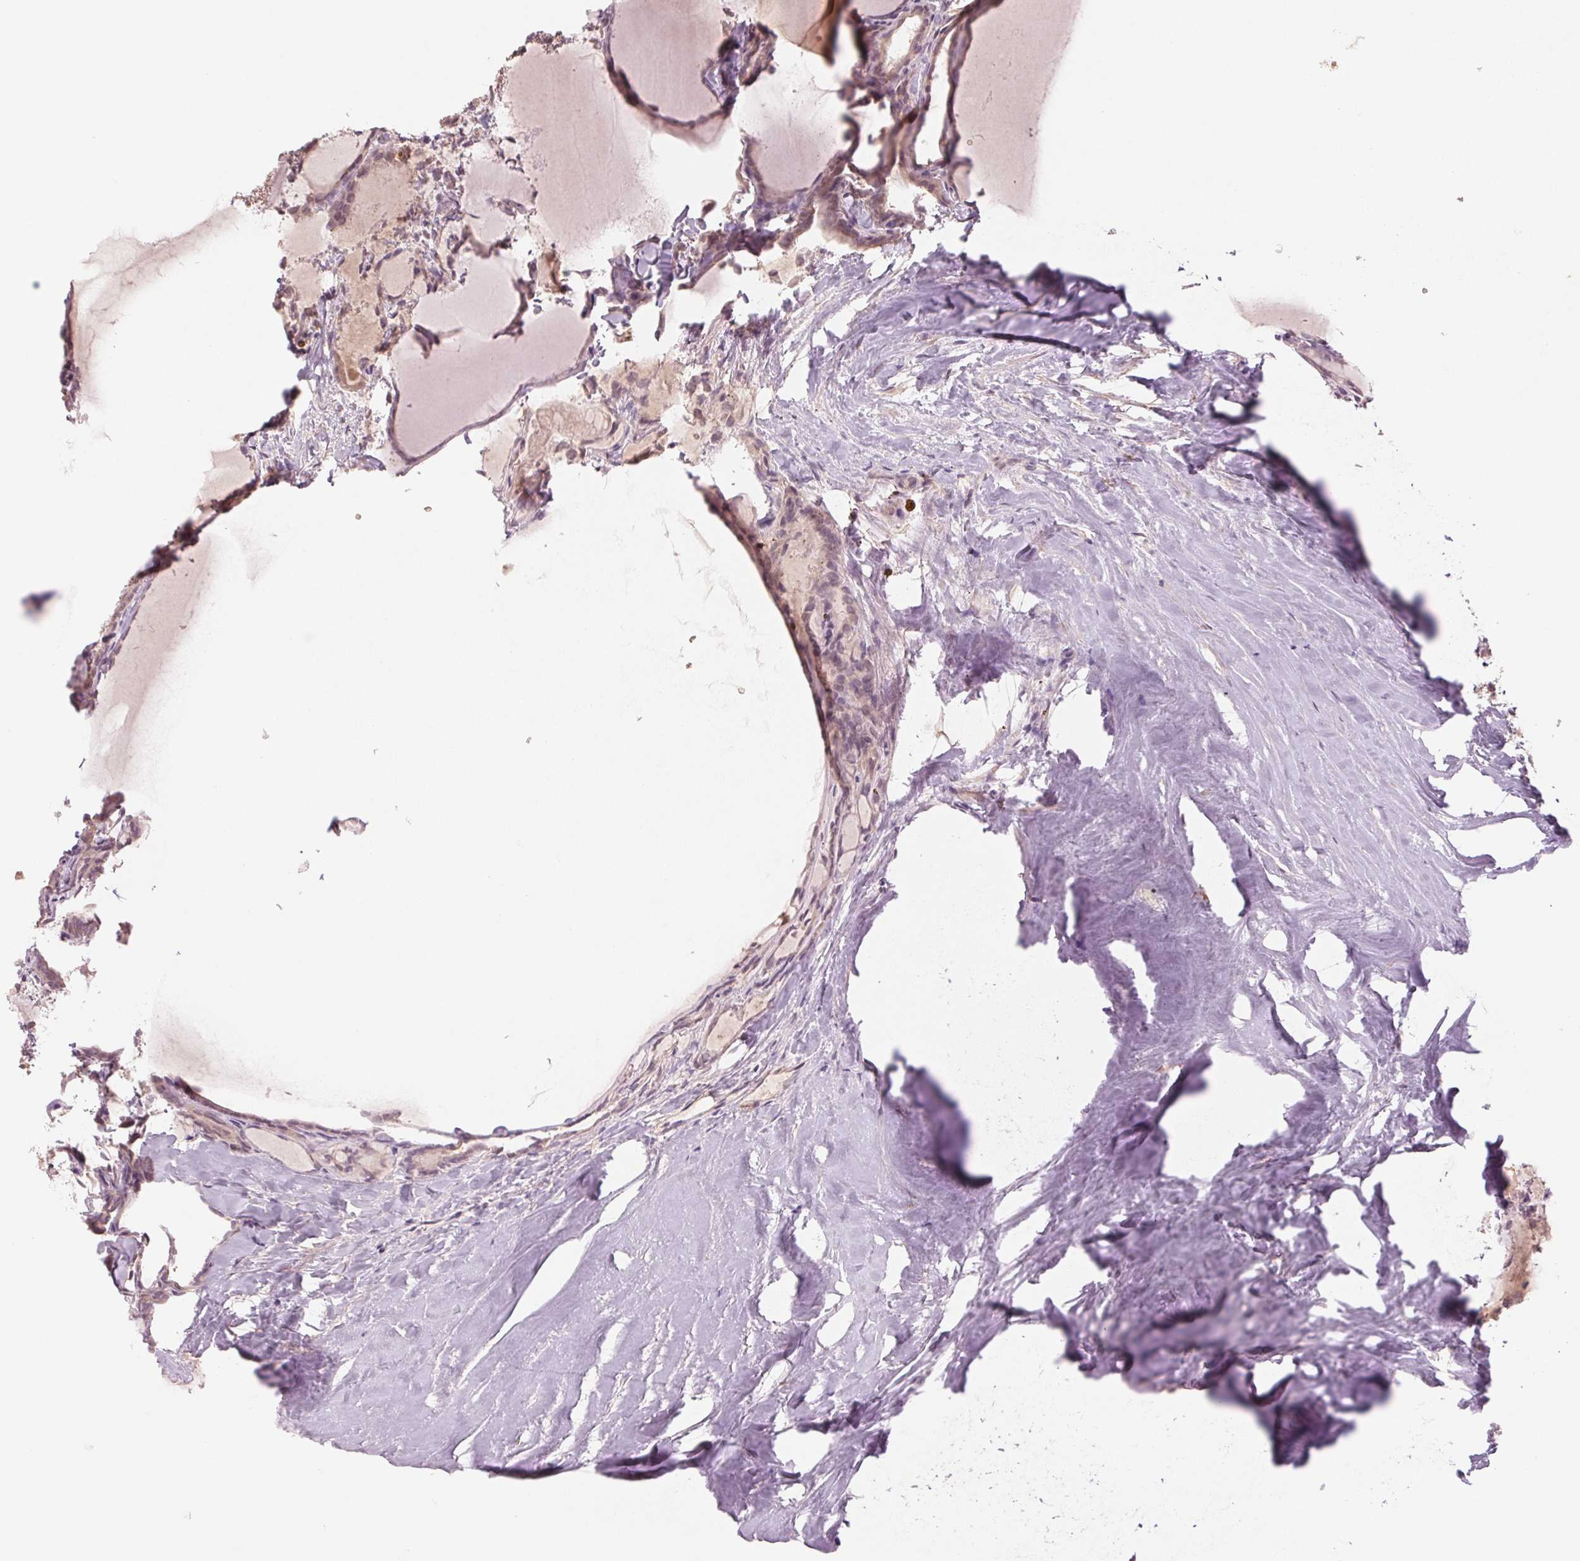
{"staining": {"intensity": "weak", "quantity": "25%-75%", "location": "nuclear"}, "tissue": "thyroid cancer", "cell_type": "Tumor cells", "image_type": "cancer", "snomed": [{"axis": "morphology", "description": "Papillary adenocarcinoma, NOS"}, {"axis": "topography", "description": "Thyroid gland"}], "caption": "Immunohistochemistry (IHC) image of neoplastic tissue: thyroid cancer (papillary adenocarcinoma) stained using immunohistochemistry displays low levels of weak protein expression localized specifically in the nuclear of tumor cells, appearing as a nuclear brown color.", "gene": "PPIA", "patient": {"sex": "female", "age": 46}}